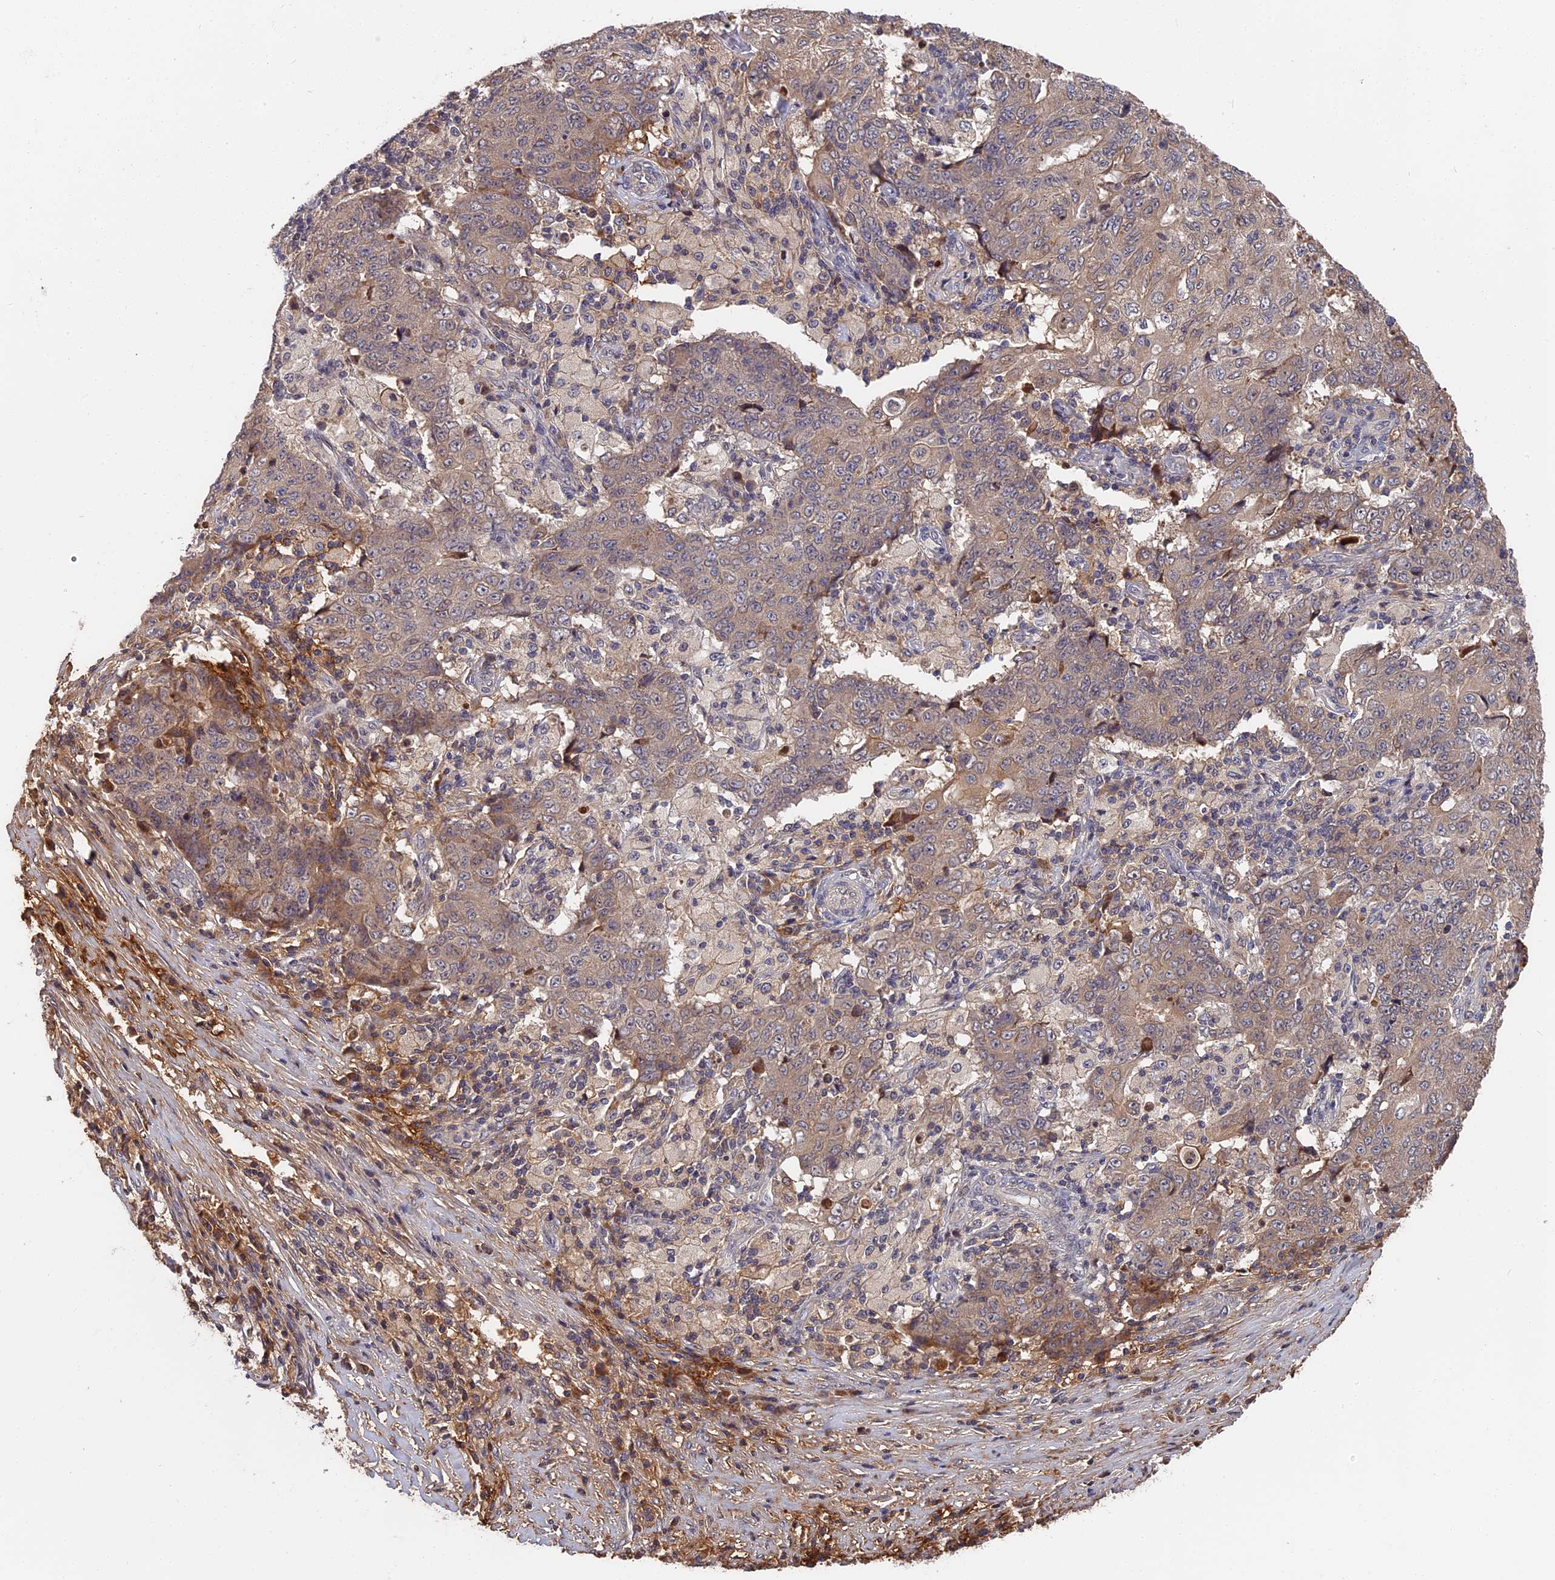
{"staining": {"intensity": "weak", "quantity": "25%-75%", "location": "cytoplasmic/membranous"}, "tissue": "ovarian cancer", "cell_type": "Tumor cells", "image_type": "cancer", "snomed": [{"axis": "morphology", "description": "Carcinoma, endometroid"}, {"axis": "topography", "description": "Ovary"}], "caption": "Immunohistochemical staining of endometroid carcinoma (ovarian) reveals weak cytoplasmic/membranous protein staining in about 25%-75% of tumor cells.", "gene": "ITIH1", "patient": {"sex": "female", "age": 42}}